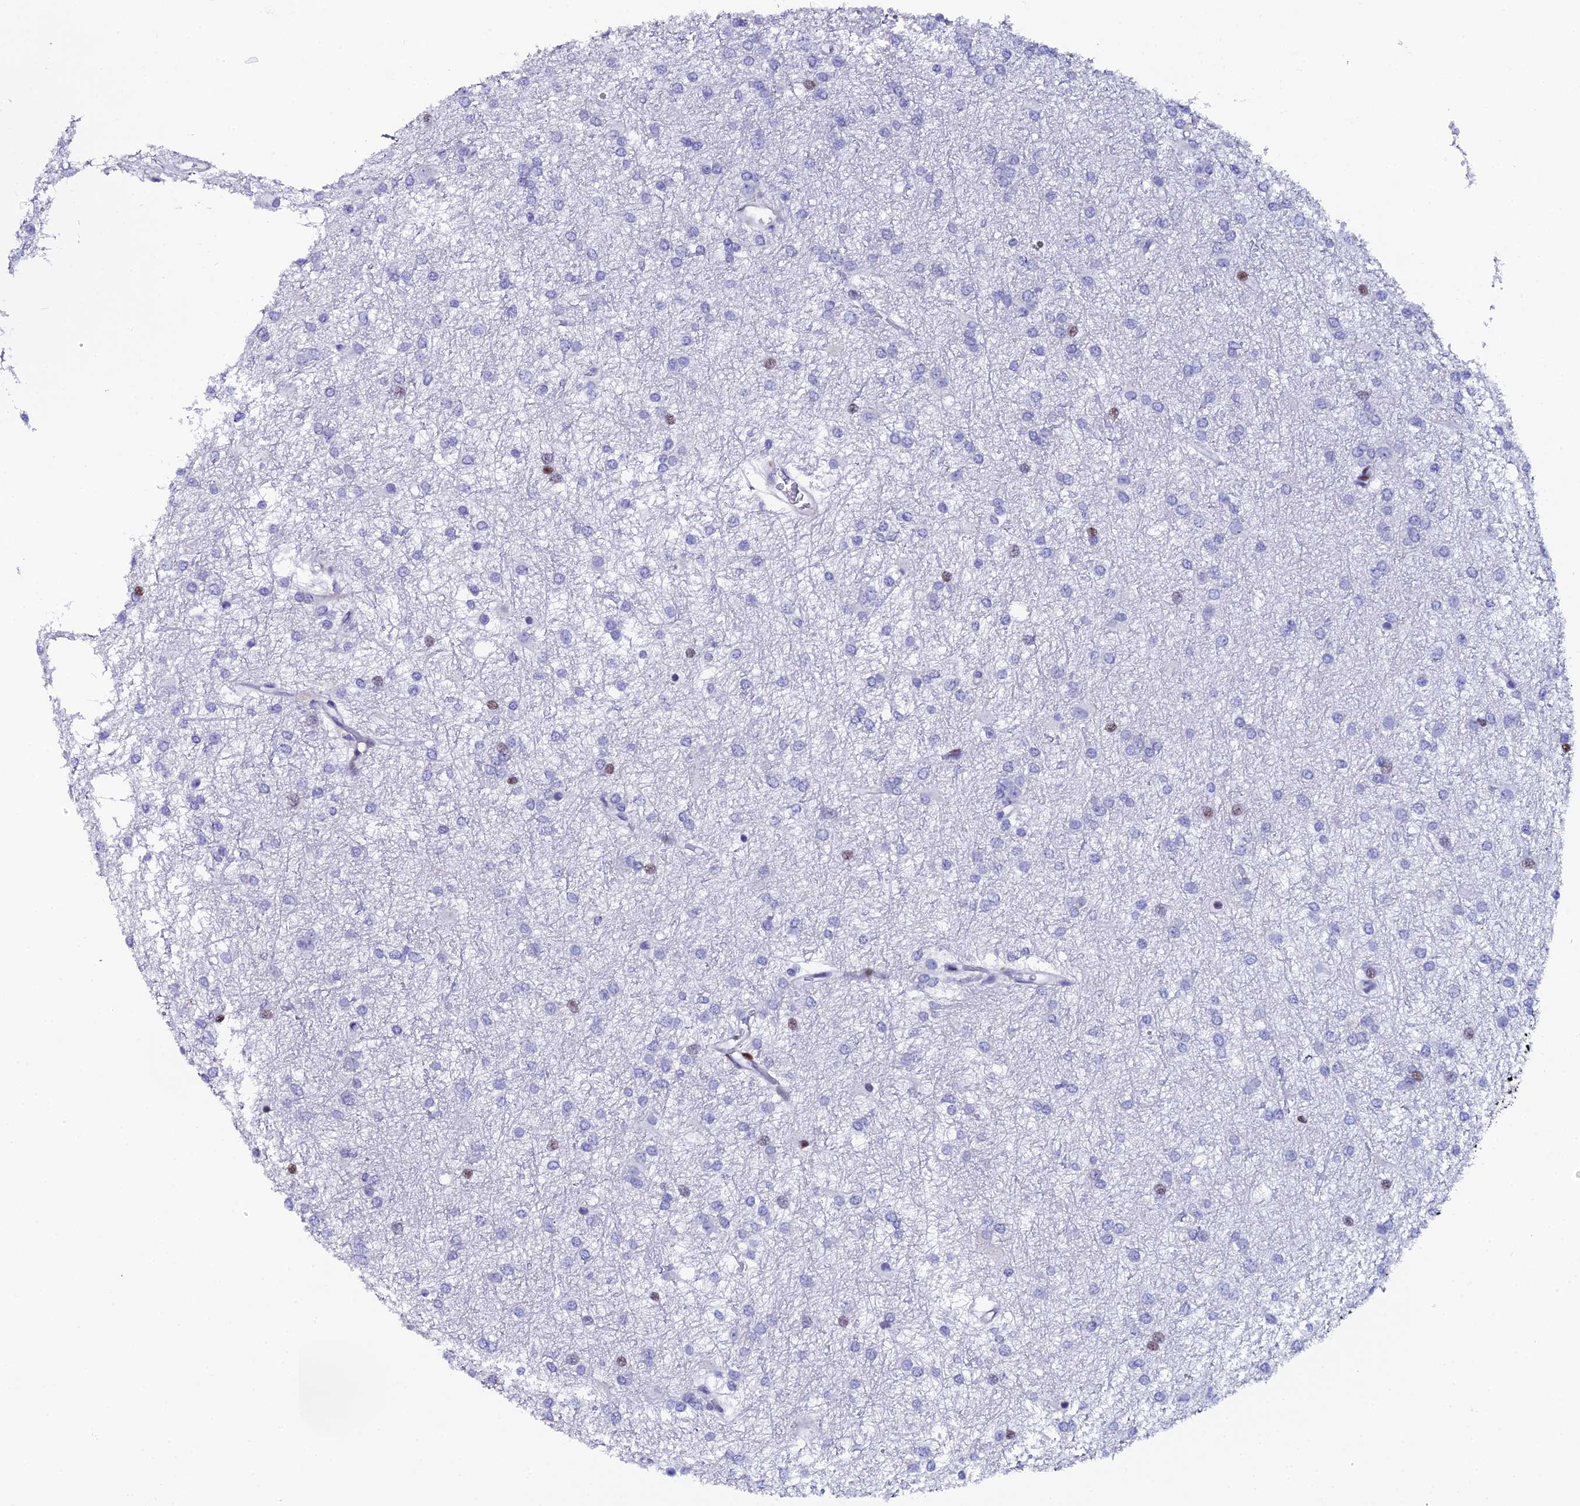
{"staining": {"intensity": "moderate", "quantity": "<25%", "location": "nuclear"}, "tissue": "glioma", "cell_type": "Tumor cells", "image_type": "cancer", "snomed": [{"axis": "morphology", "description": "Glioma, malignant, High grade"}, {"axis": "topography", "description": "Brain"}], "caption": "A photomicrograph showing moderate nuclear positivity in approximately <25% of tumor cells in glioma, as visualized by brown immunohistochemical staining.", "gene": "MYNN", "patient": {"sex": "female", "age": 50}}